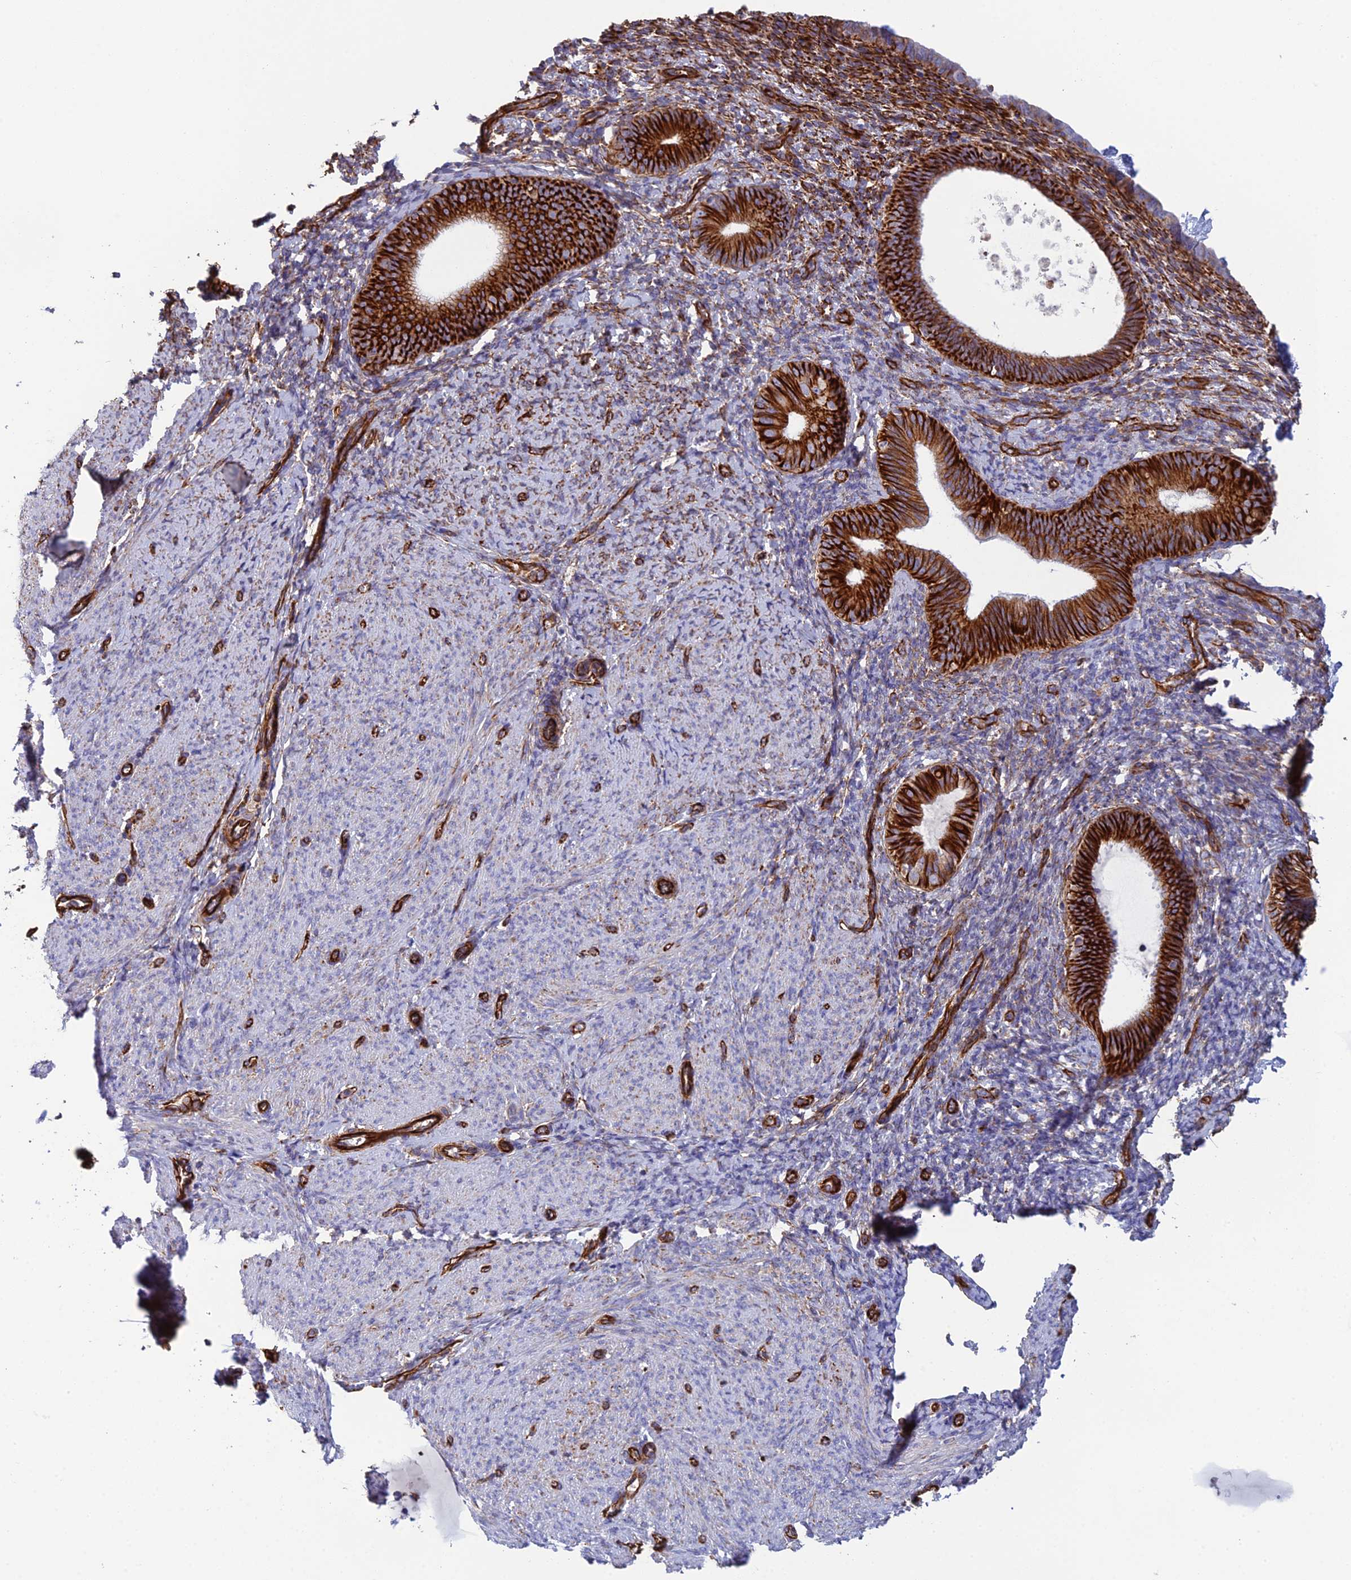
{"staining": {"intensity": "strong", "quantity": "25%-75%", "location": "cytoplasmic/membranous"}, "tissue": "endometrium", "cell_type": "Cells in endometrial stroma", "image_type": "normal", "snomed": [{"axis": "morphology", "description": "Normal tissue, NOS"}, {"axis": "topography", "description": "Endometrium"}], "caption": "The histopathology image exhibits immunohistochemical staining of normal endometrium. There is strong cytoplasmic/membranous expression is identified in about 25%-75% of cells in endometrial stroma. Nuclei are stained in blue.", "gene": "FBXL20", "patient": {"sex": "female", "age": 65}}